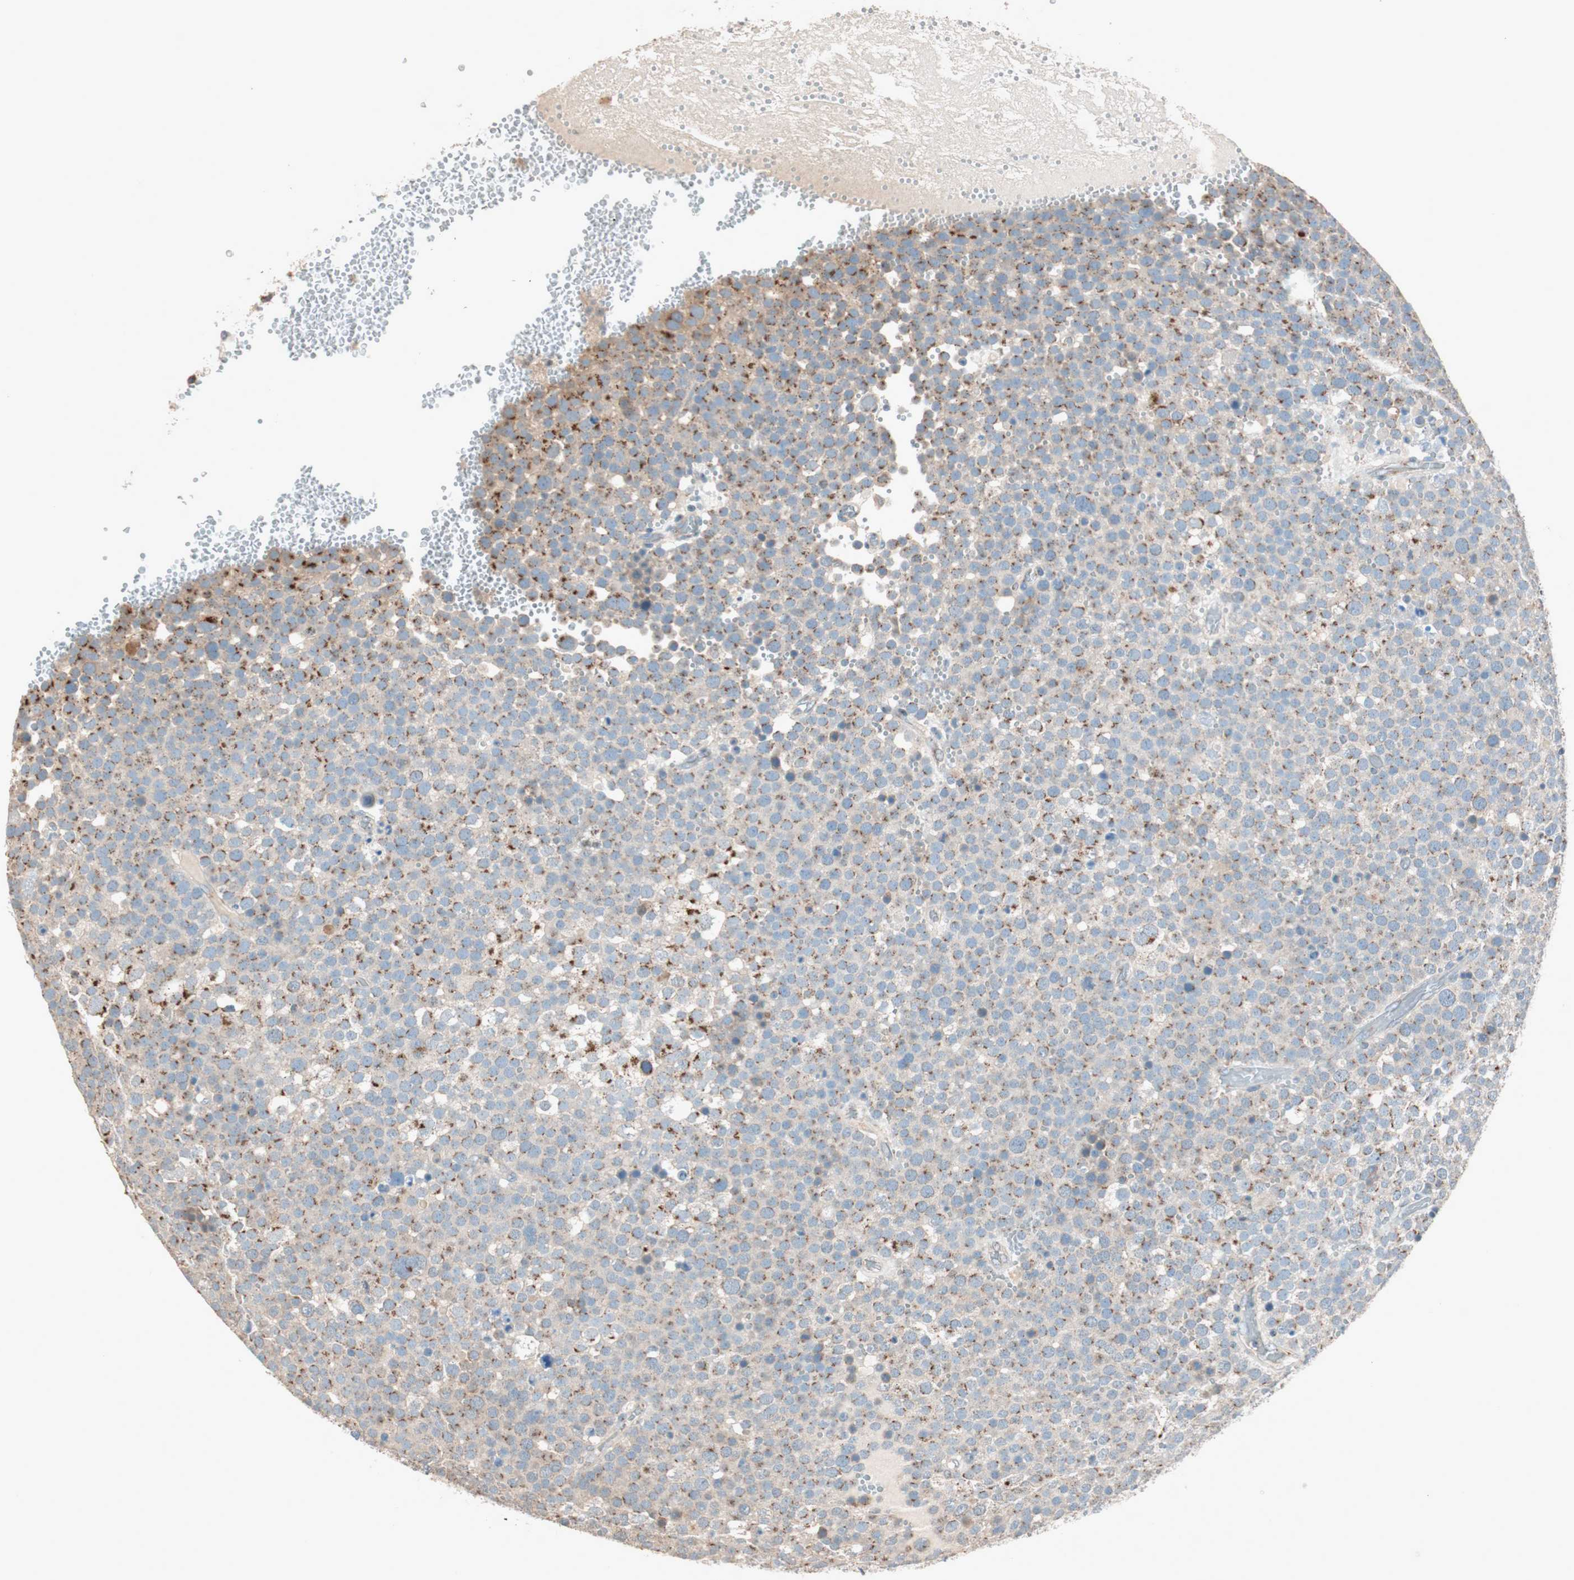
{"staining": {"intensity": "moderate", "quantity": "25%-75%", "location": "cytoplasmic/membranous"}, "tissue": "testis cancer", "cell_type": "Tumor cells", "image_type": "cancer", "snomed": [{"axis": "morphology", "description": "Seminoma, NOS"}, {"axis": "topography", "description": "Testis"}], "caption": "Immunohistochemical staining of human seminoma (testis) reveals moderate cytoplasmic/membranous protein expression in approximately 25%-75% of tumor cells. The staining was performed using DAB (3,3'-diaminobenzidine), with brown indicating positive protein expression. Nuclei are stained blue with hematoxylin.", "gene": "SEC16A", "patient": {"sex": "male", "age": 71}}